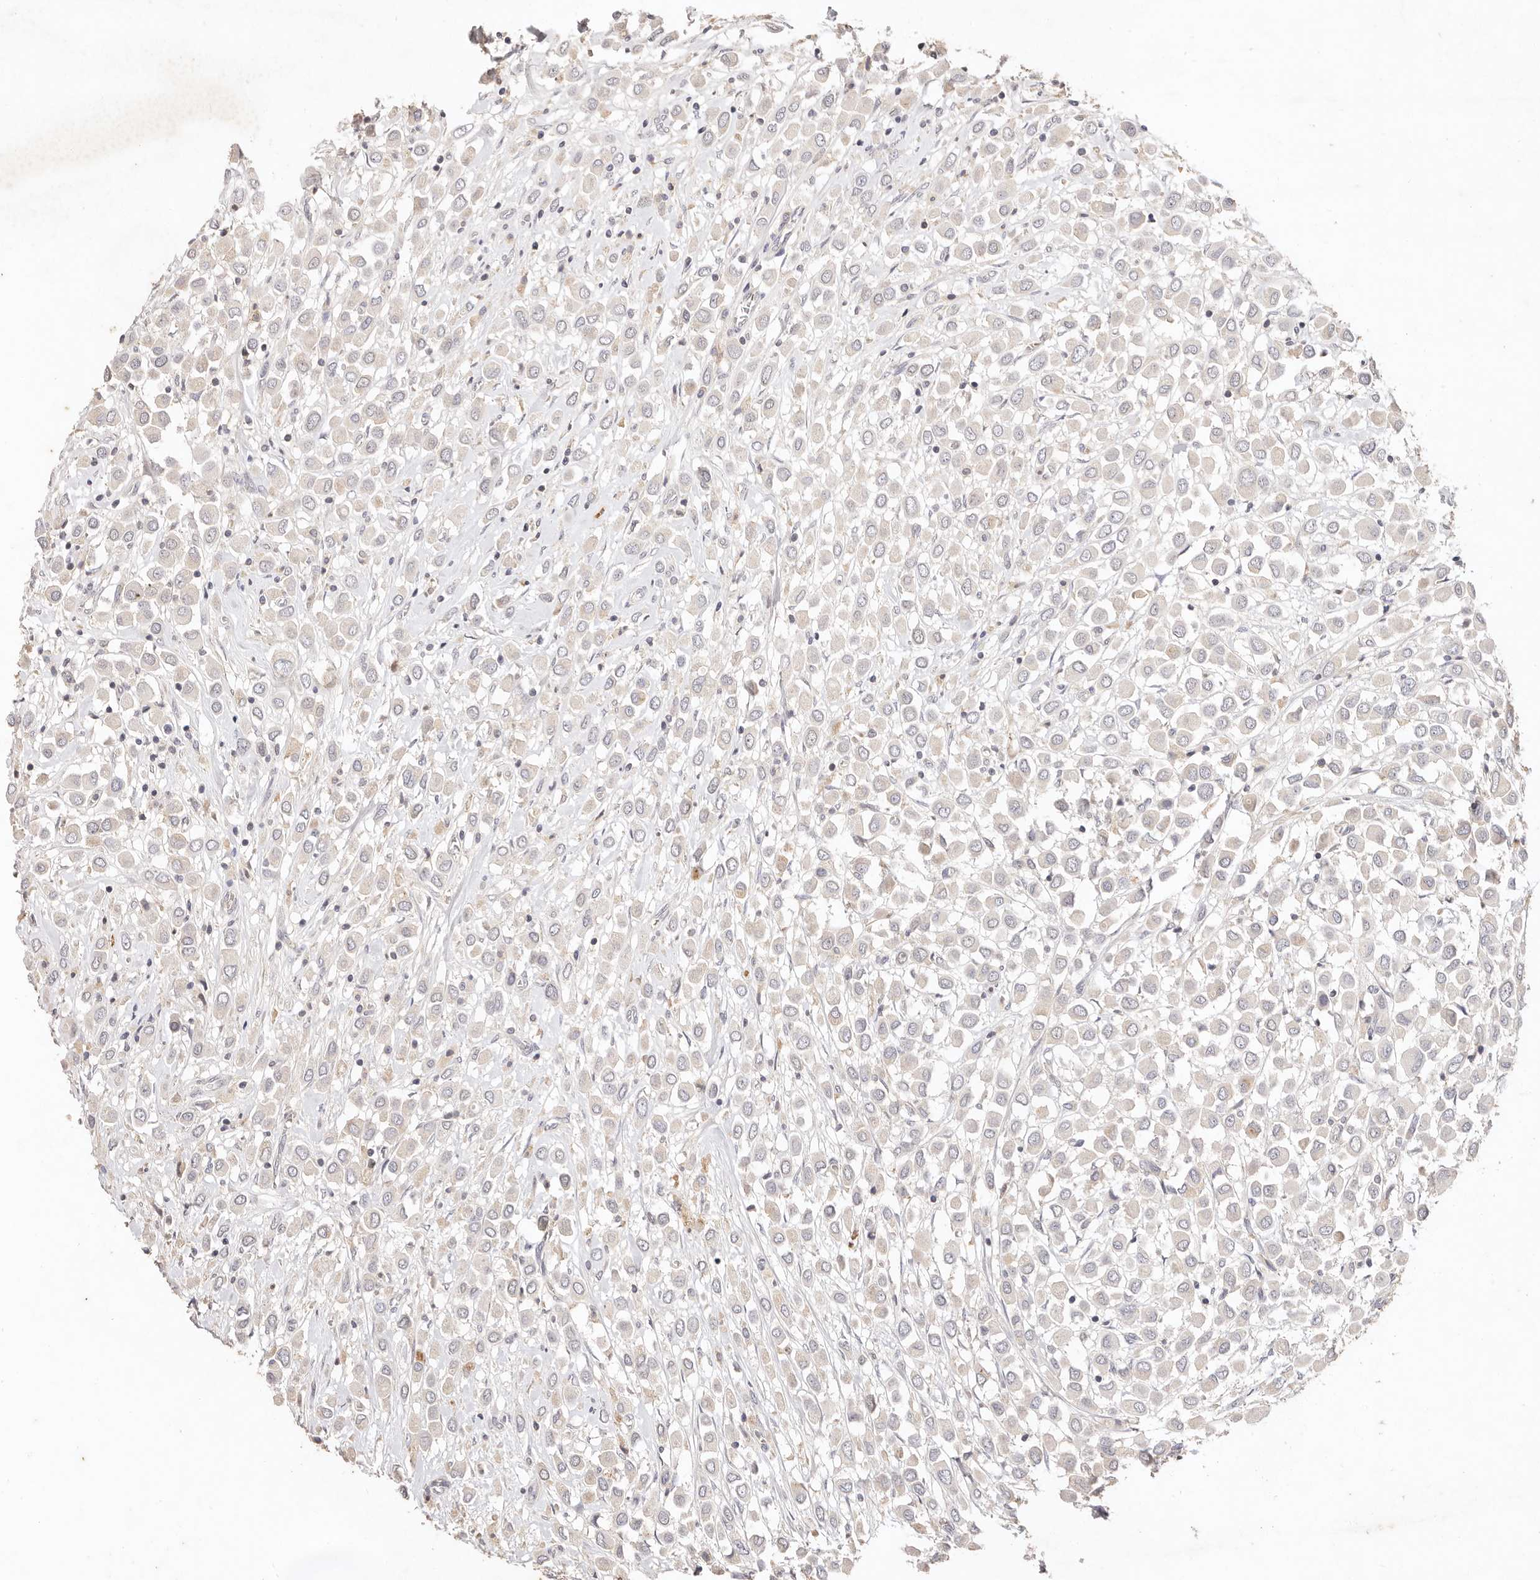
{"staining": {"intensity": "negative", "quantity": "none", "location": "none"}, "tissue": "breast cancer", "cell_type": "Tumor cells", "image_type": "cancer", "snomed": [{"axis": "morphology", "description": "Duct carcinoma"}, {"axis": "topography", "description": "Breast"}], "caption": "Immunohistochemistry of human breast intraductal carcinoma reveals no staining in tumor cells.", "gene": "CXADR", "patient": {"sex": "female", "age": 61}}